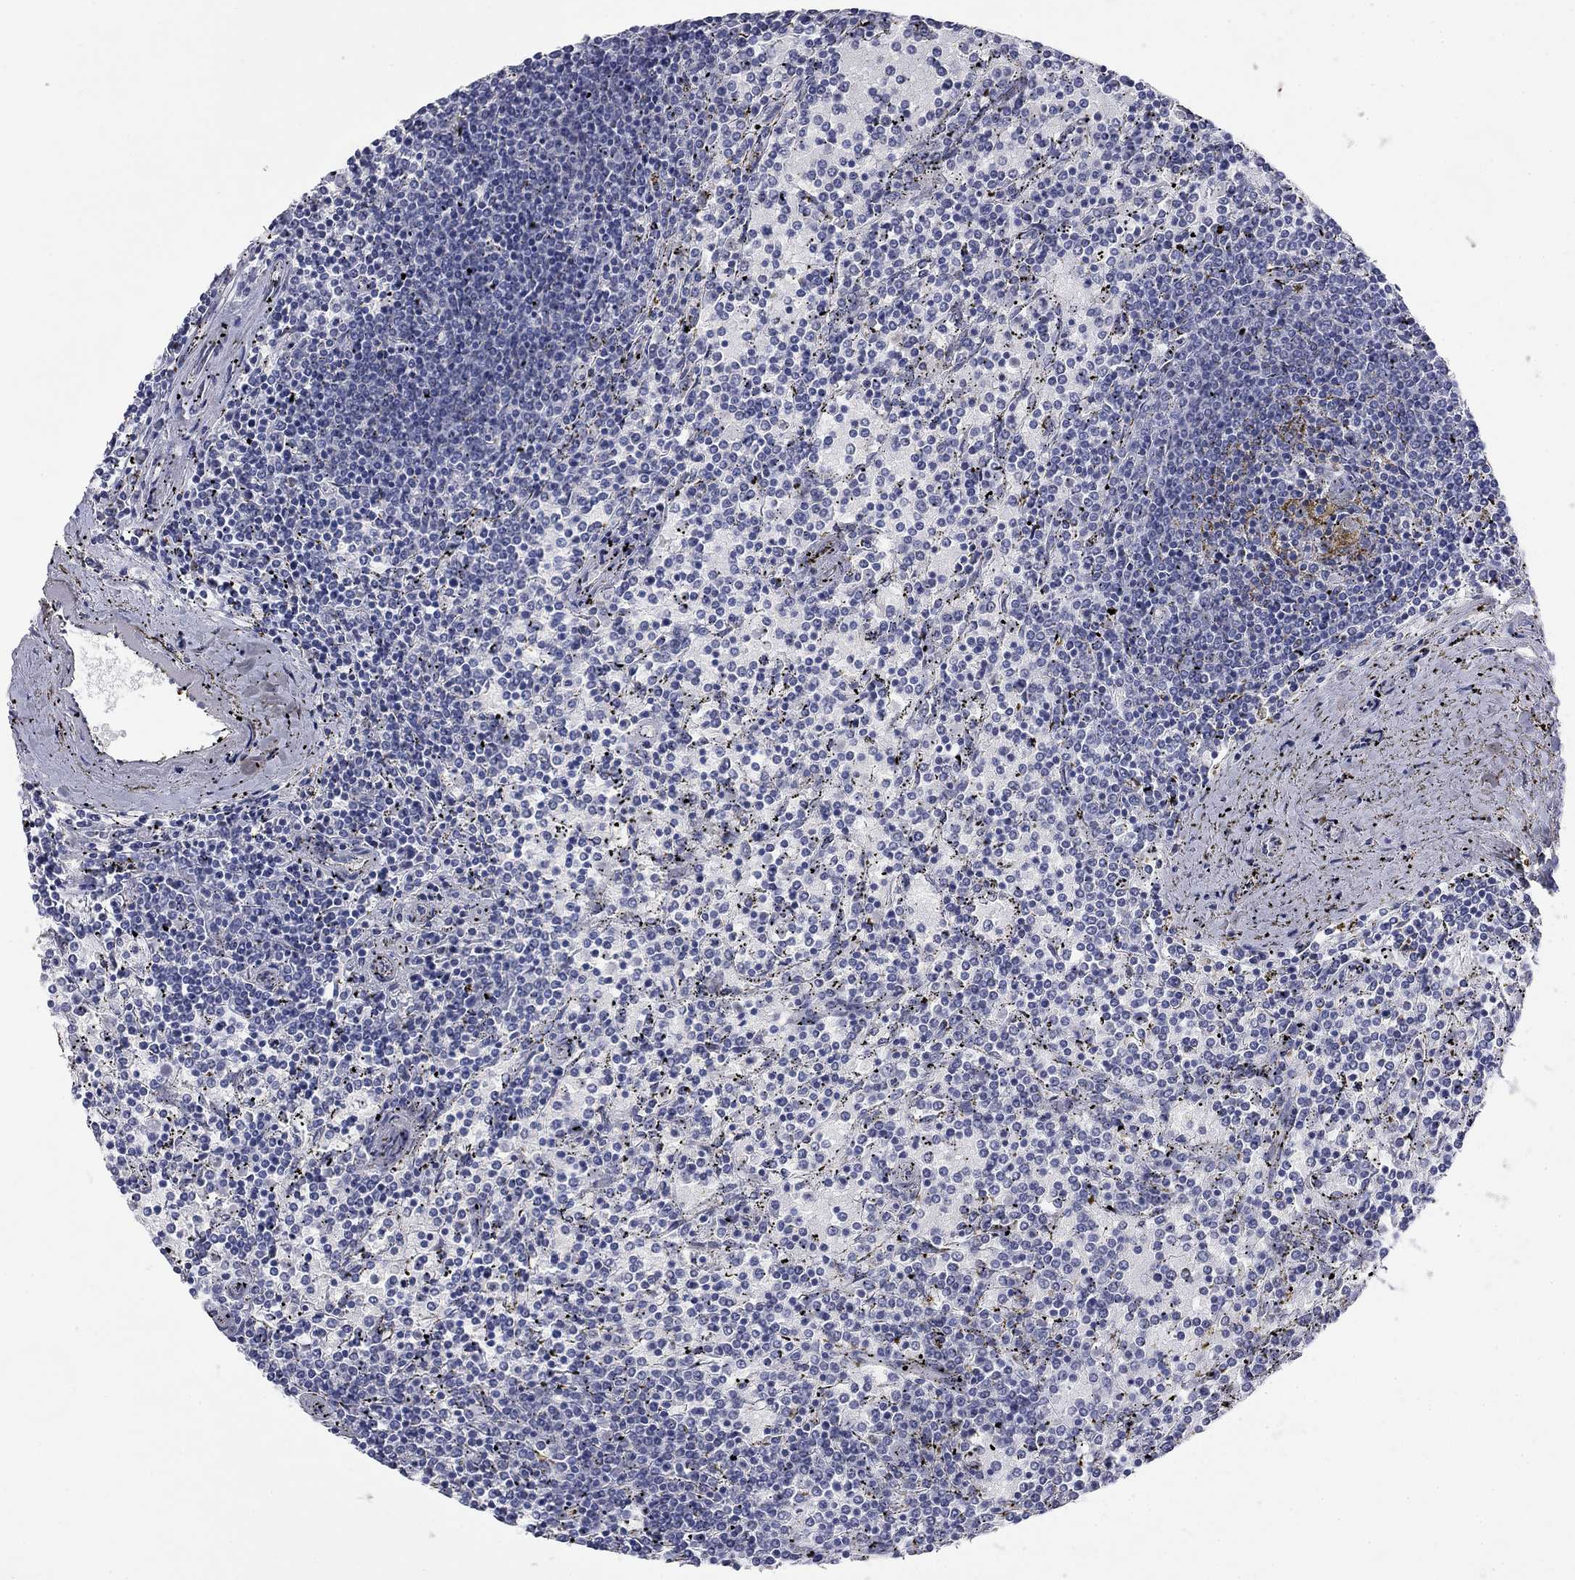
{"staining": {"intensity": "negative", "quantity": "none", "location": "none"}, "tissue": "lymphoma", "cell_type": "Tumor cells", "image_type": "cancer", "snomed": [{"axis": "morphology", "description": "Malignant lymphoma, non-Hodgkin's type, Low grade"}, {"axis": "topography", "description": "Spleen"}], "caption": "DAB immunohistochemical staining of lymphoma displays no significant positivity in tumor cells. The staining was performed using DAB to visualize the protein expression in brown, while the nuclei were stained in blue with hematoxylin (Magnification: 20x).", "gene": "SLC51A", "patient": {"sex": "female", "age": 77}}